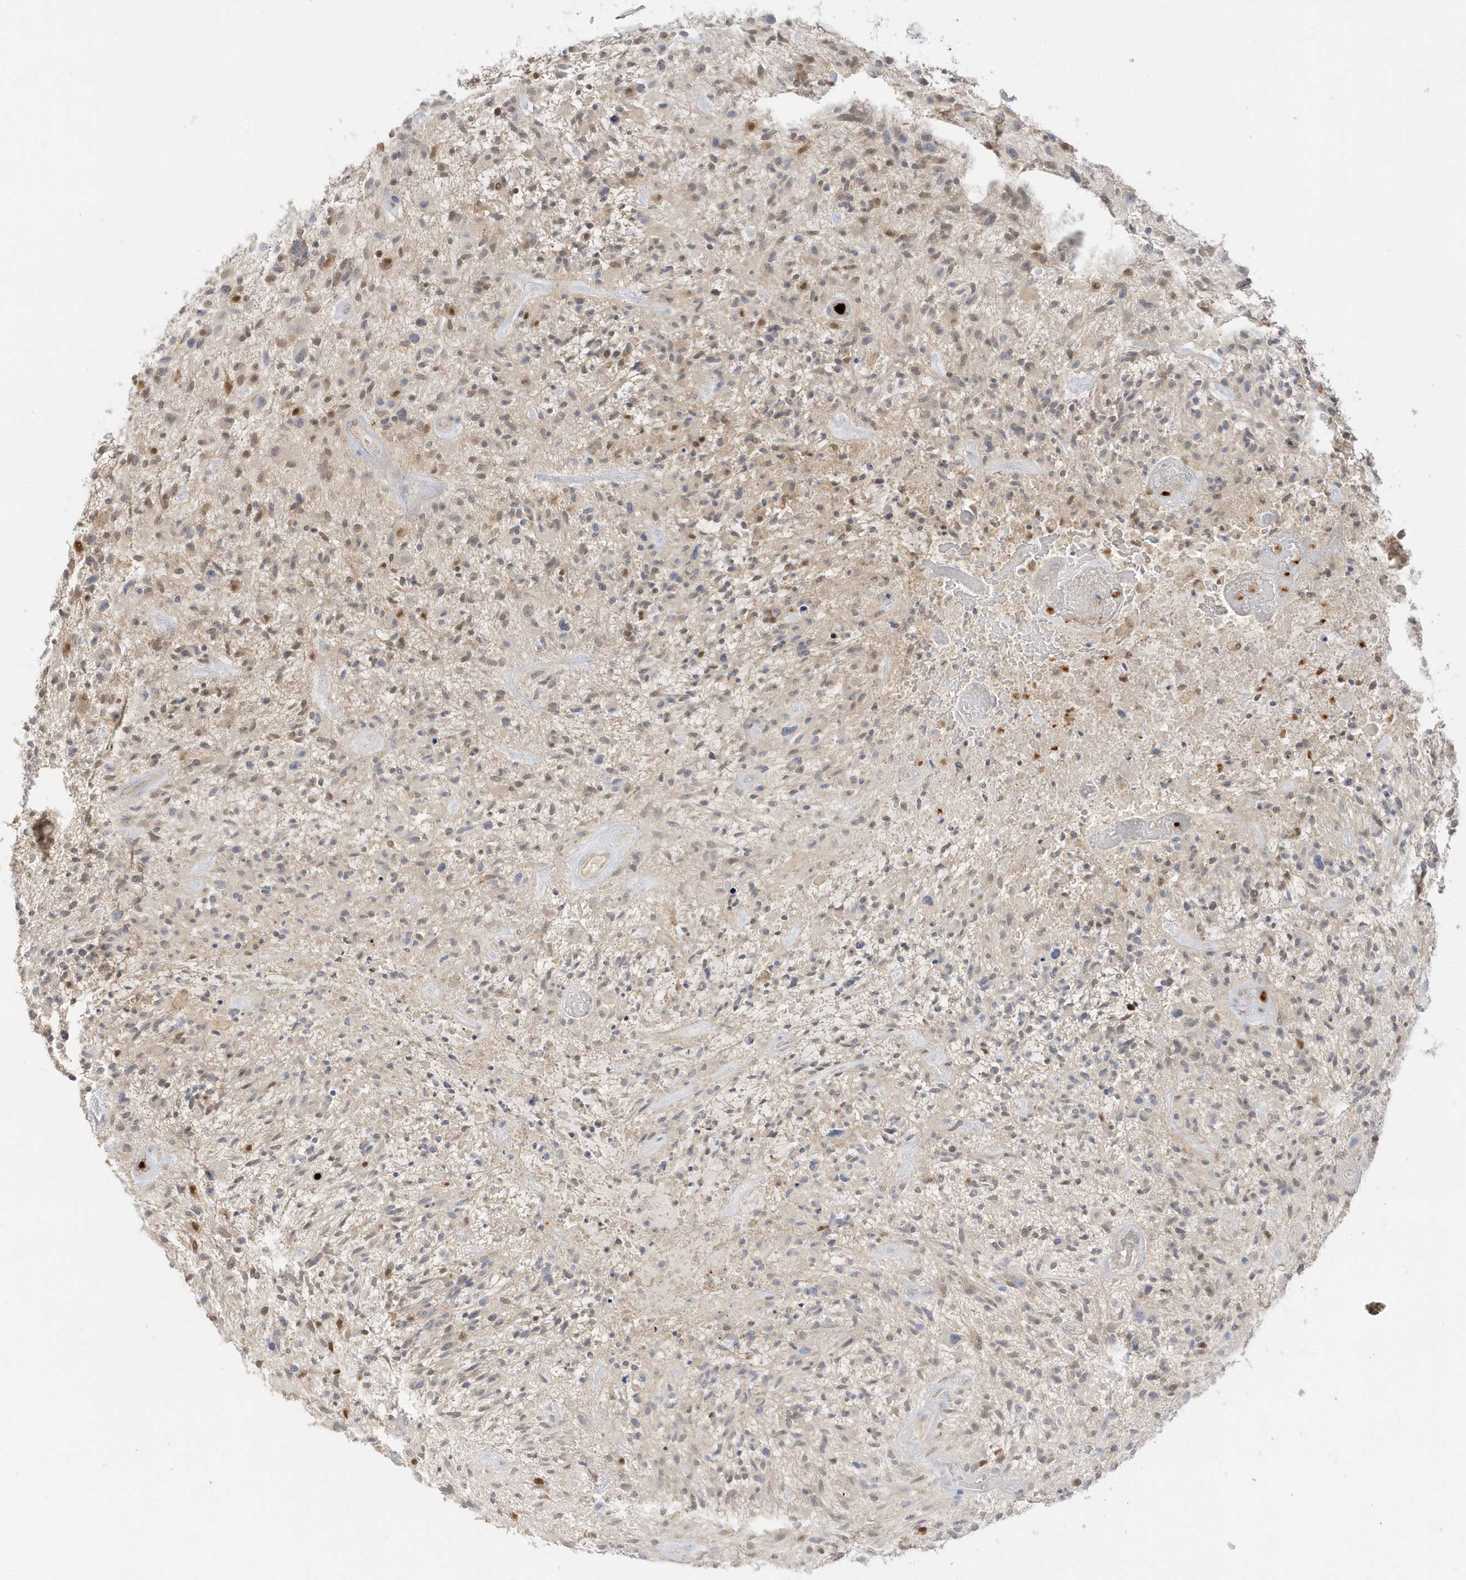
{"staining": {"intensity": "negative", "quantity": "none", "location": "none"}, "tissue": "glioma", "cell_type": "Tumor cells", "image_type": "cancer", "snomed": [{"axis": "morphology", "description": "Glioma, malignant, High grade"}, {"axis": "topography", "description": "Brain"}], "caption": "There is no significant expression in tumor cells of high-grade glioma (malignant).", "gene": "GCA", "patient": {"sex": "male", "age": 47}}